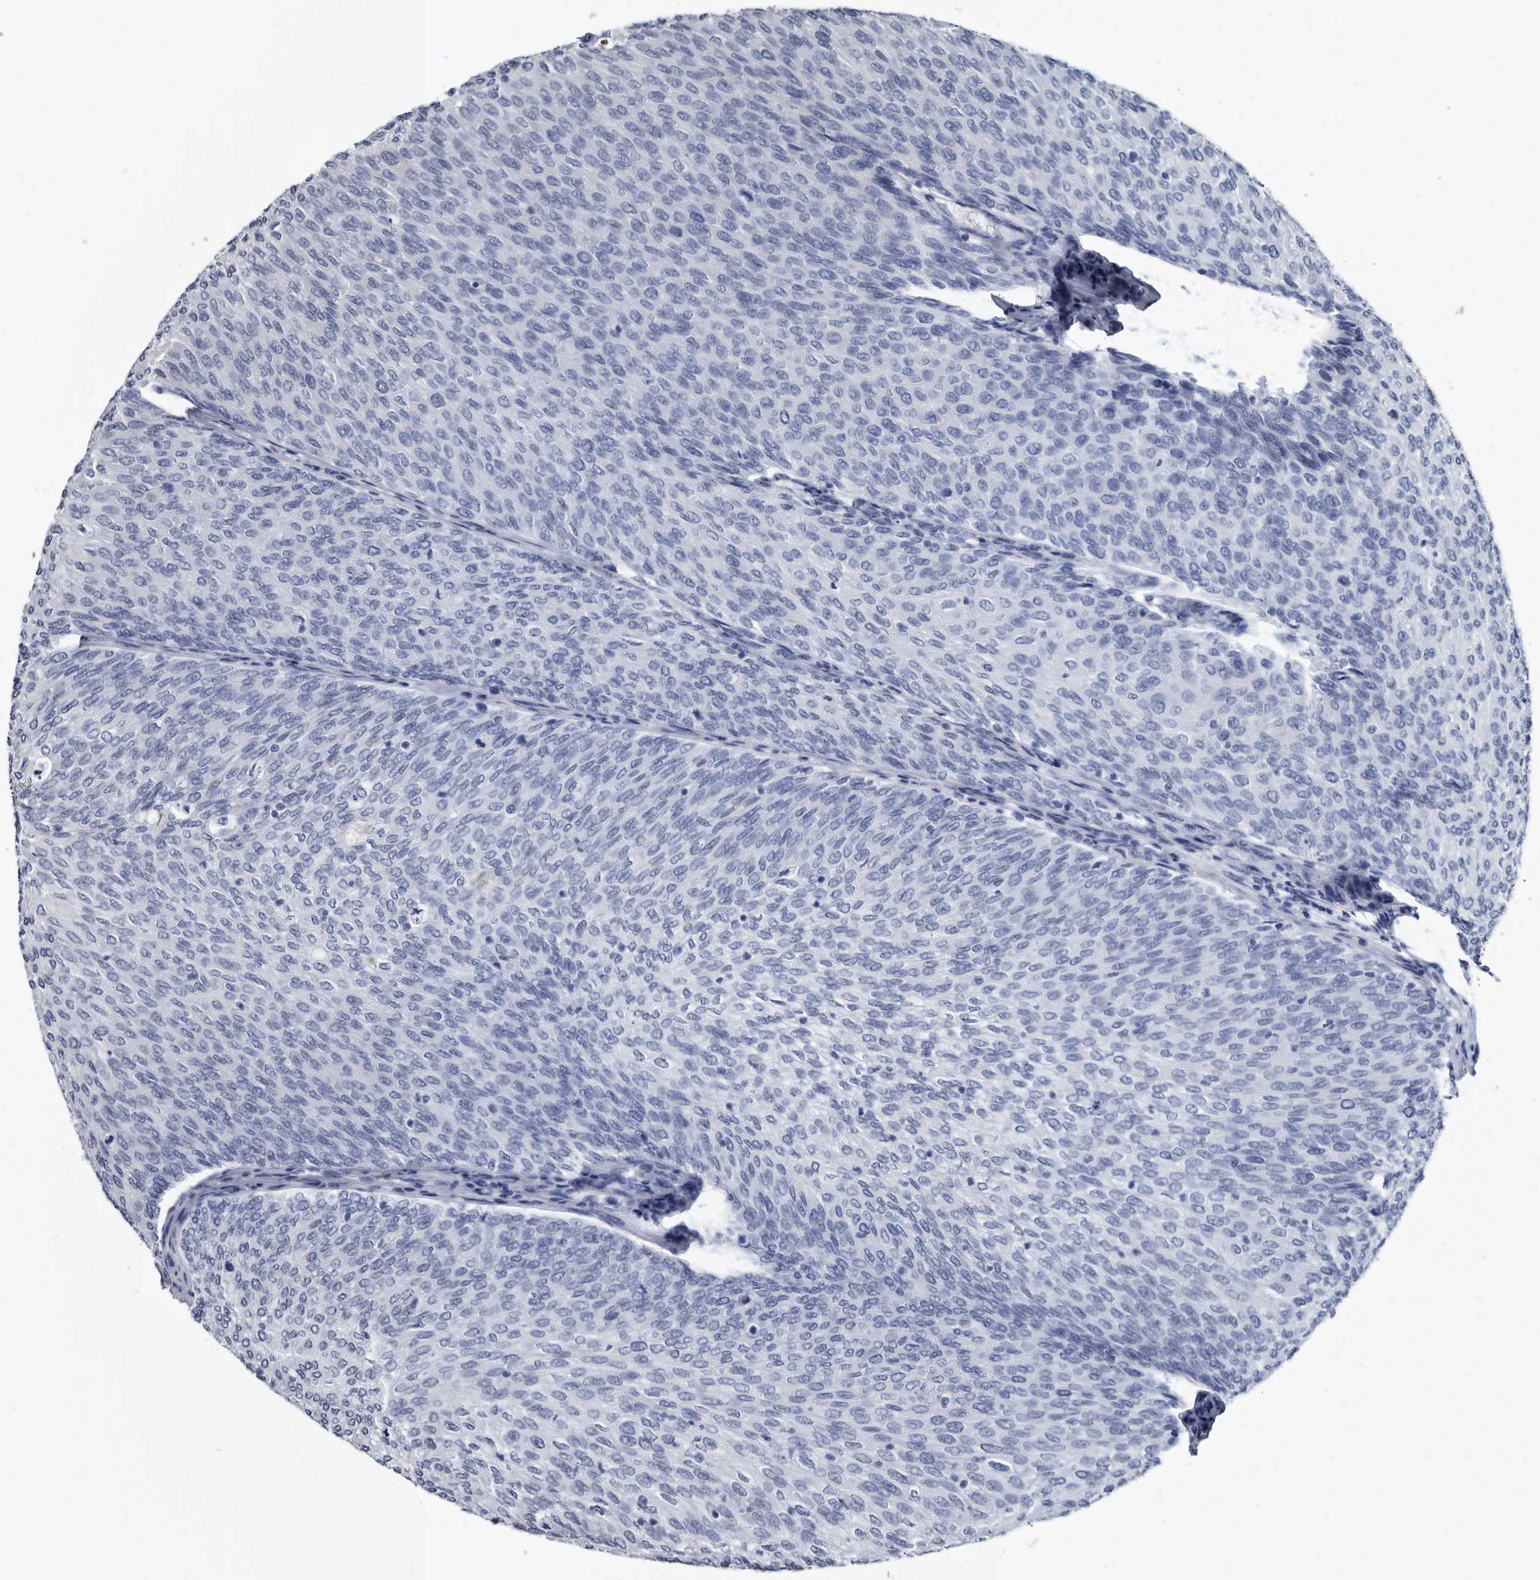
{"staining": {"intensity": "negative", "quantity": "none", "location": "none"}, "tissue": "urothelial cancer", "cell_type": "Tumor cells", "image_type": "cancer", "snomed": [{"axis": "morphology", "description": "Urothelial carcinoma, Low grade"}, {"axis": "topography", "description": "Urinary bladder"}], "caption": "Image shows no protein staining in tumor cells of low-grade urothelial carcinoma tissue. (Stains: DAB immunohistochemistry with hematoxylin counter stain, Microscopy: brightfield microscopy at high magnification).", "gene": "PRSS8", "patient": {"sex": "female", "age": 79}}